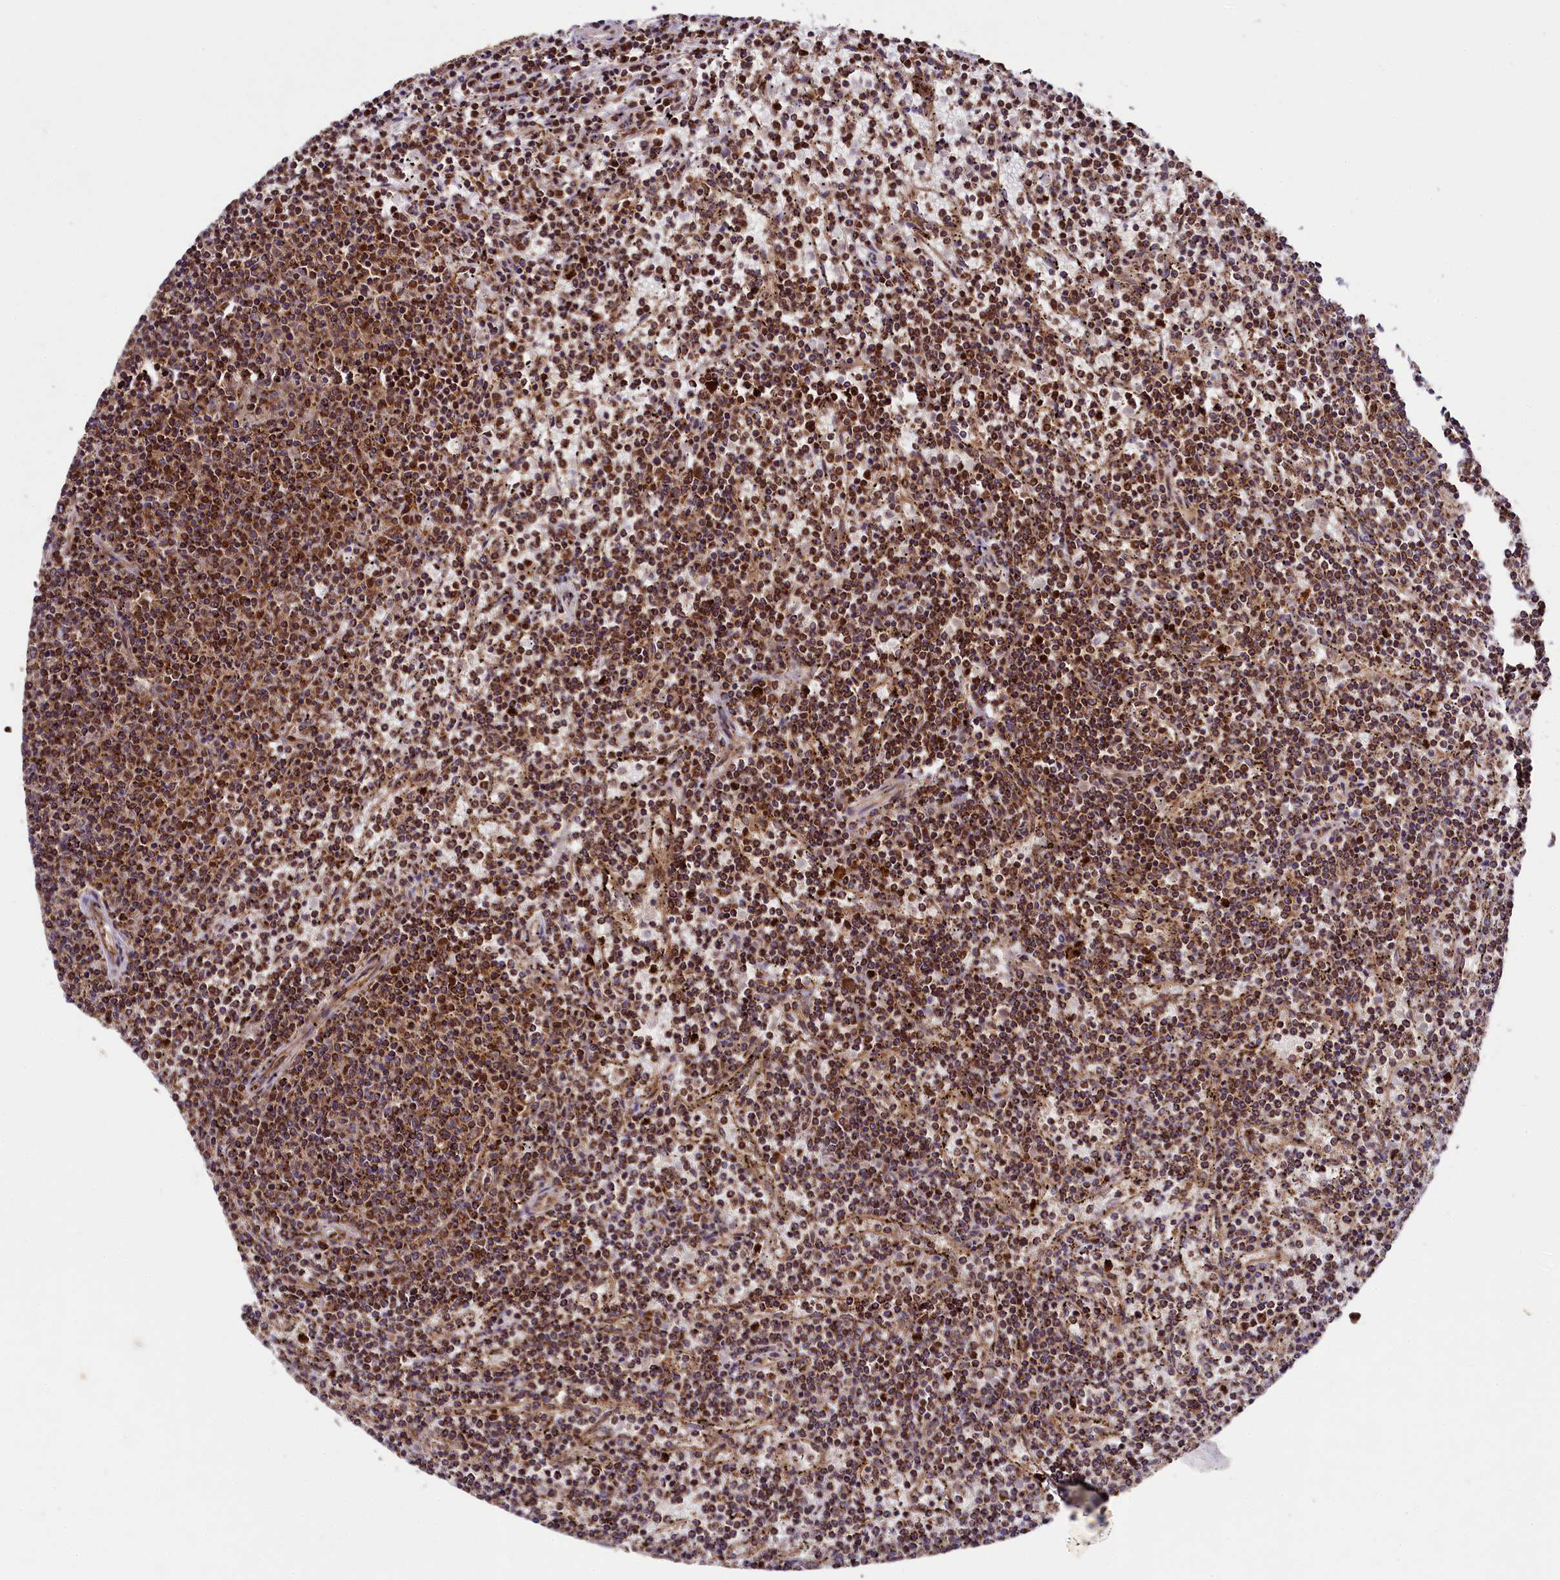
{"staining": {"intensity": "strong", "quantity": ">75%", "location": "cytoplasmic/membranous"}, "tissue": "lymphoma", "cell_type": "Tumor cells", "image_type": "cancer", "snomed": [{"axis": "morphology", "description": "Malignant lymphoma, non-Hodgkin's type, Low grade"}, {"axis": "topography", "description": "Spleen"}], "caption": "Immunohistochemical staining of human lymphoma demonstrates strong cytoplasmic/membranous protein expression in approximately >75% of tumor cells.", "gene": "CLYBL", "patient": {"sex": "female", "age": 50}}